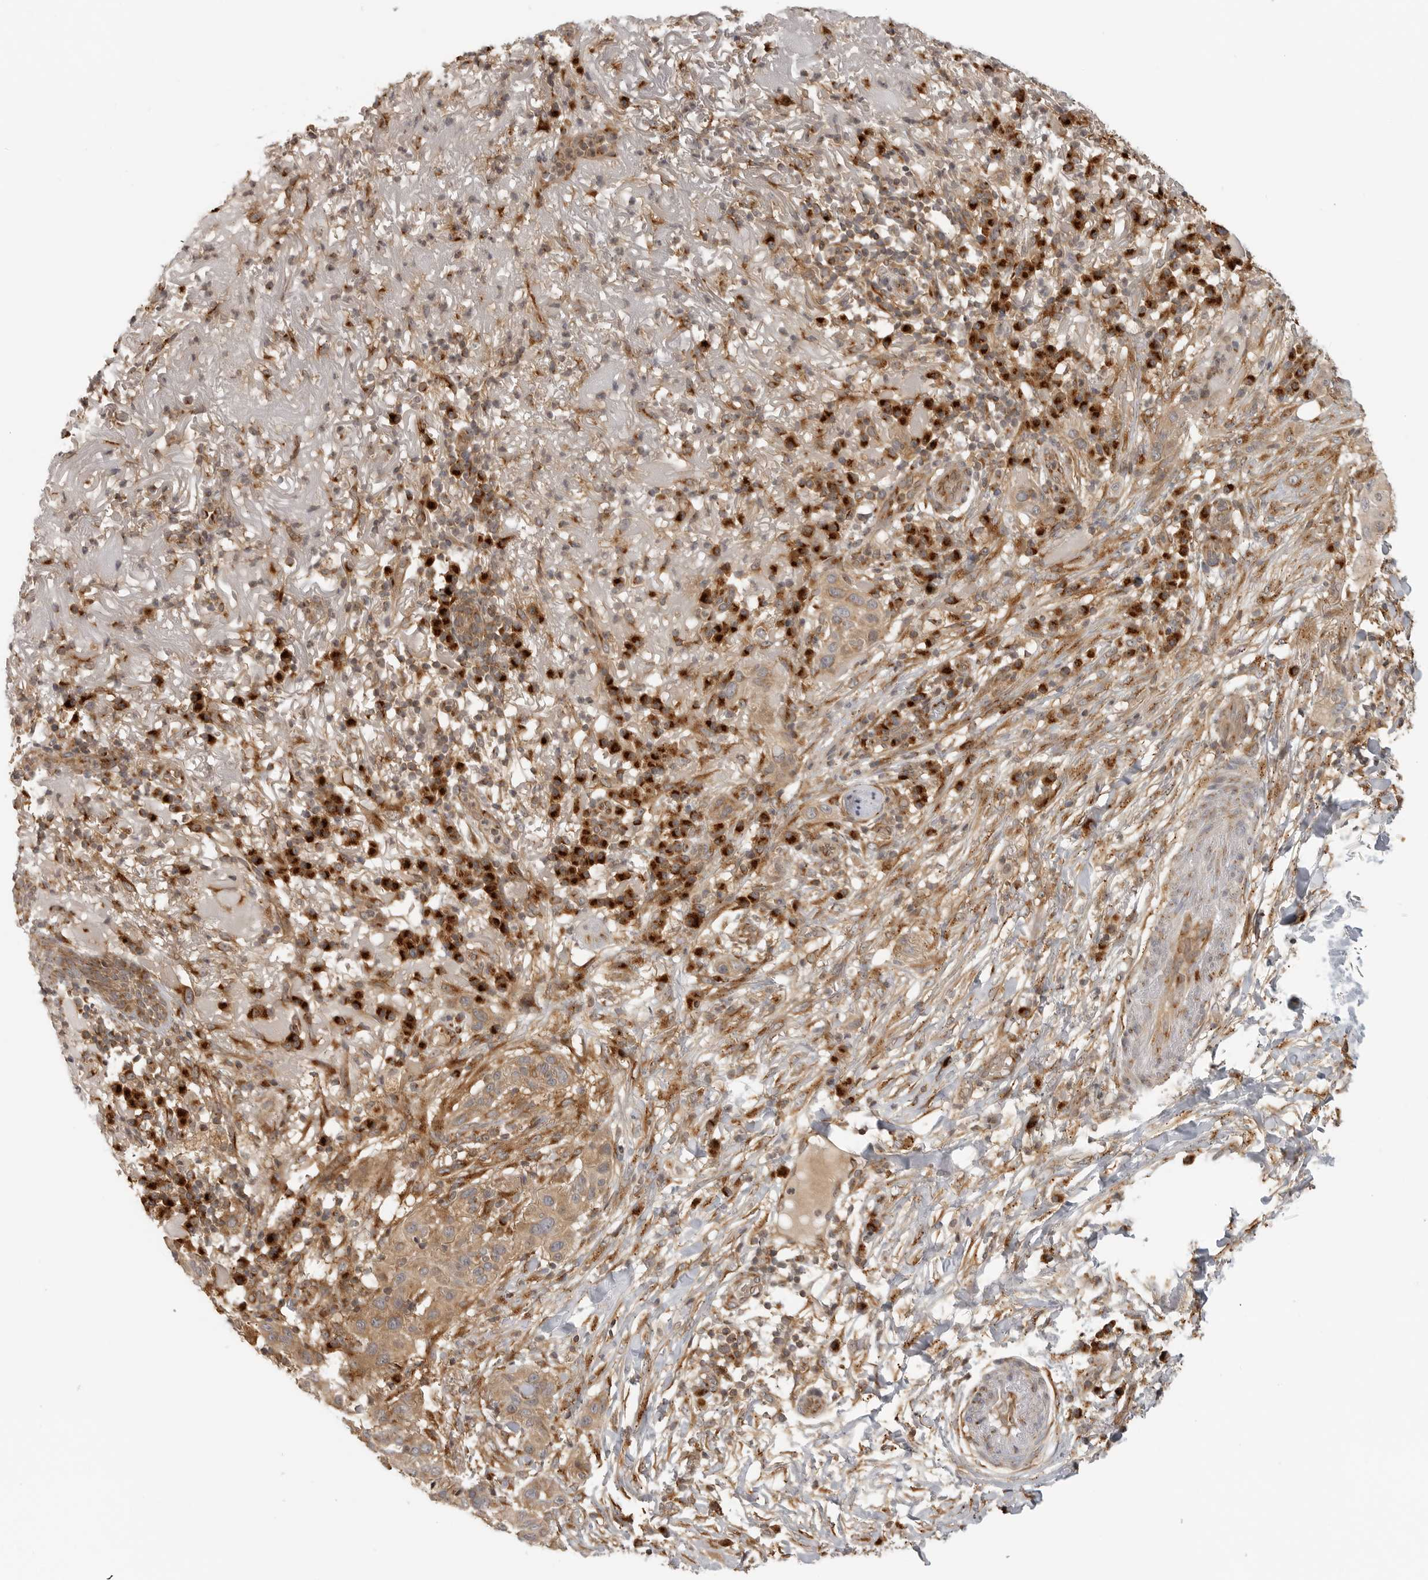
{"staining": {"intensity": "moderate", "quantity": ">75%", "location": "cytoplasmic/membranous"}, "tissue": "skin cancer", "cell_type": "Tumor cells", "image_type": "cancer", "snomed": [{"axis": "morphology", "description": "Normal tissue, NOS"}, {"axis": "morphology", "description": "Squamous cell carcinoma, NOS"}, {"axis": "topography", "description": "Skin"}], "caption": "High-power microscopy captured an immunohistochemistry image of skin cancer (squamous cell carcinoma), revealing moderate cytoplasmic/membranous expression in approximately >75% of tumor cells.", "gene": "COPA", "patient": {"sex": "female", "age": 96}}